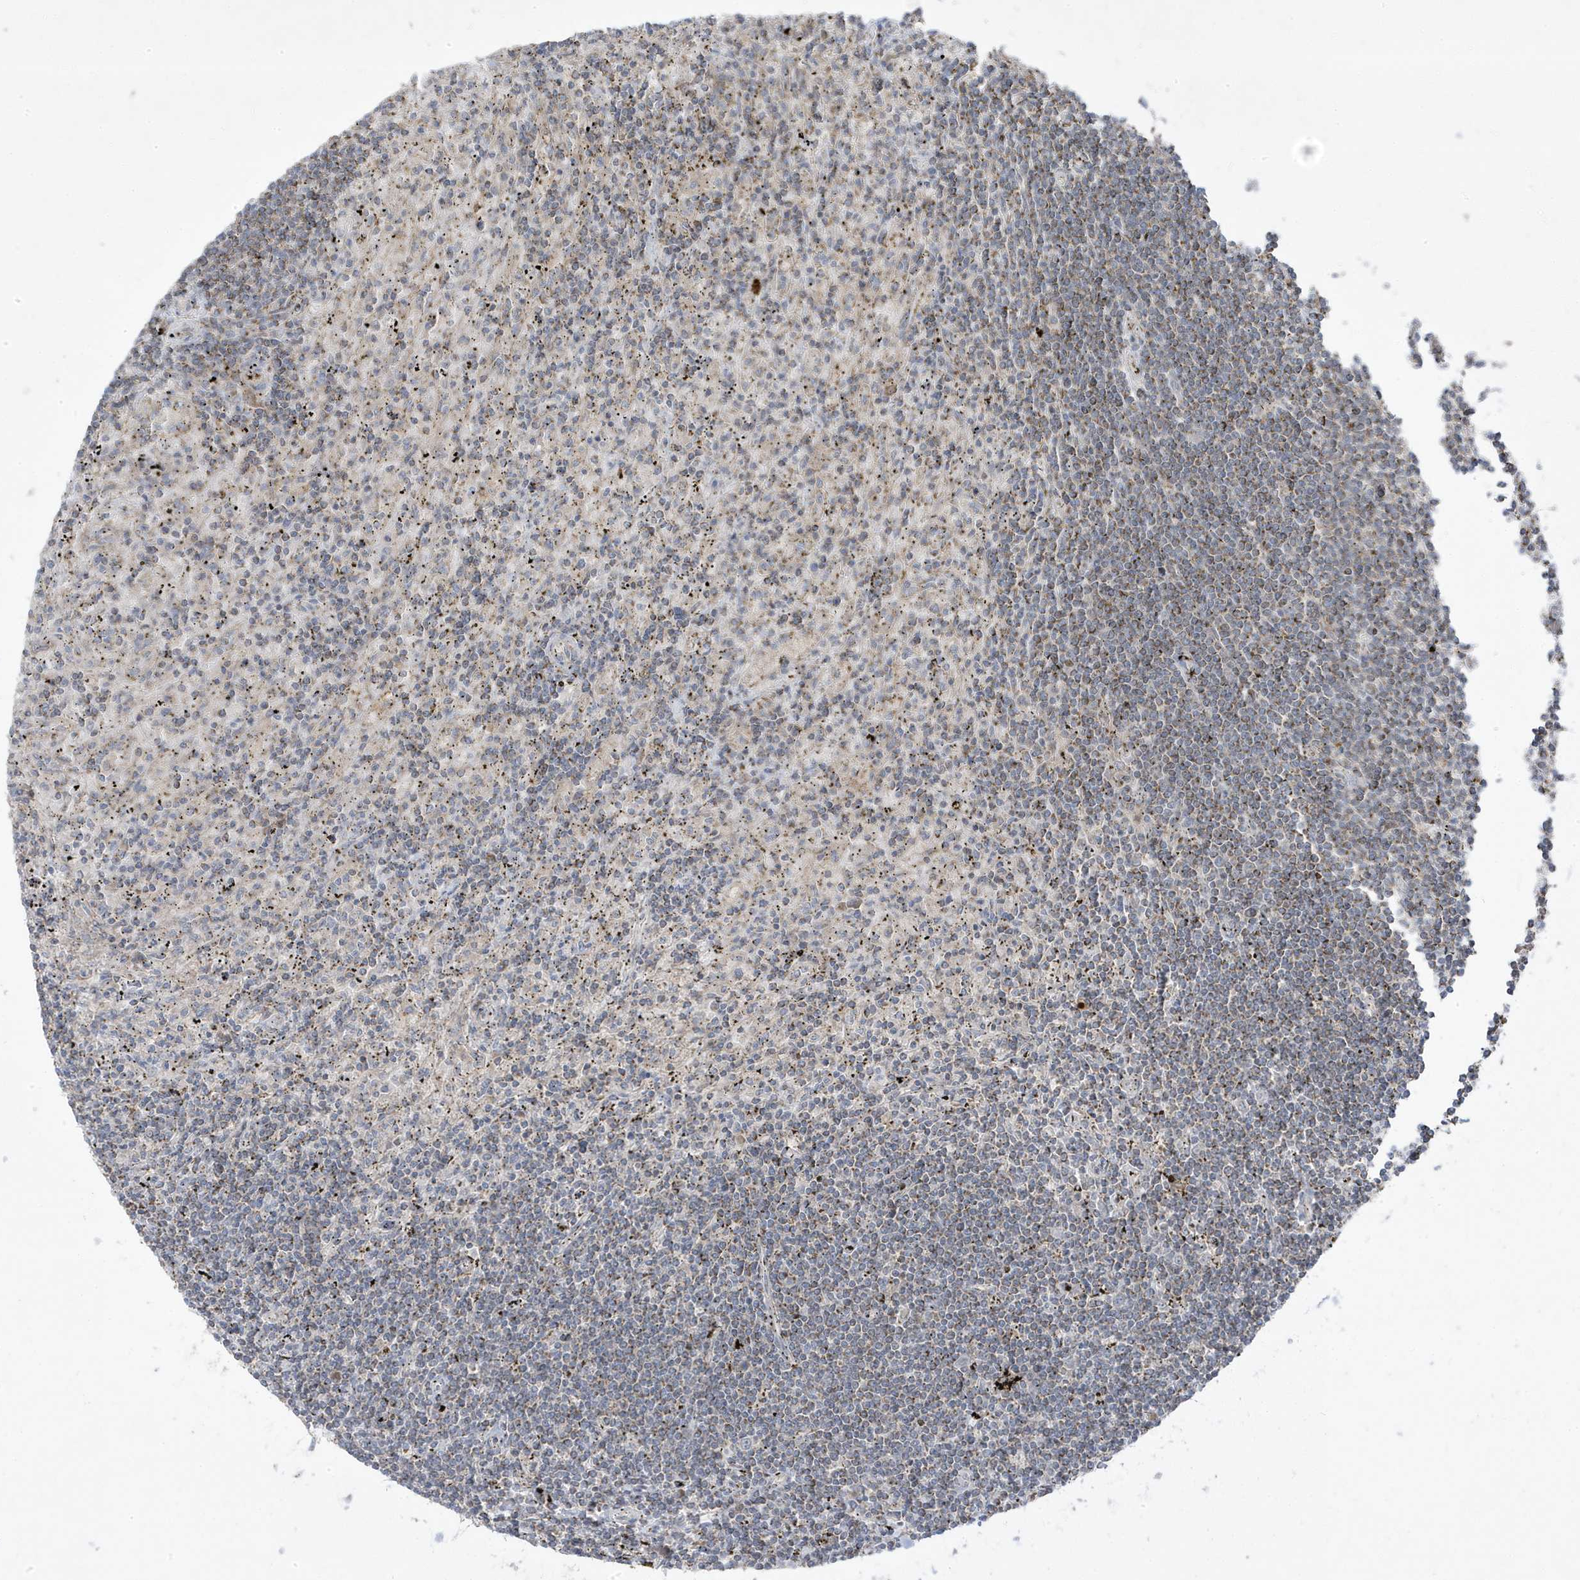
{"staining": {"intensity": "weak", "quantity": "25%-75%", "location": "cytoplasmic/membranous"}, "tissue": "lymphoma", "cell_type": "Tumor cells", "image_type": "cancer", "snomed": [{"axis": "morphology", "description": "Malignant lymphoma, non-Hodgkin's type, Low grade"}, {"axis": "topography", "description": "Spleen"}], "caption": "The histopathology image displays immunohistochemical staining of malignant lymphoma, non-Hodgkin's type (low-grade). There is weak cytoplasmic/membranous expression is present in about 25%-75% of tumor cells.", "gene": "ADAMTSL3", "patient": {"sex": "male", "age": 76}}